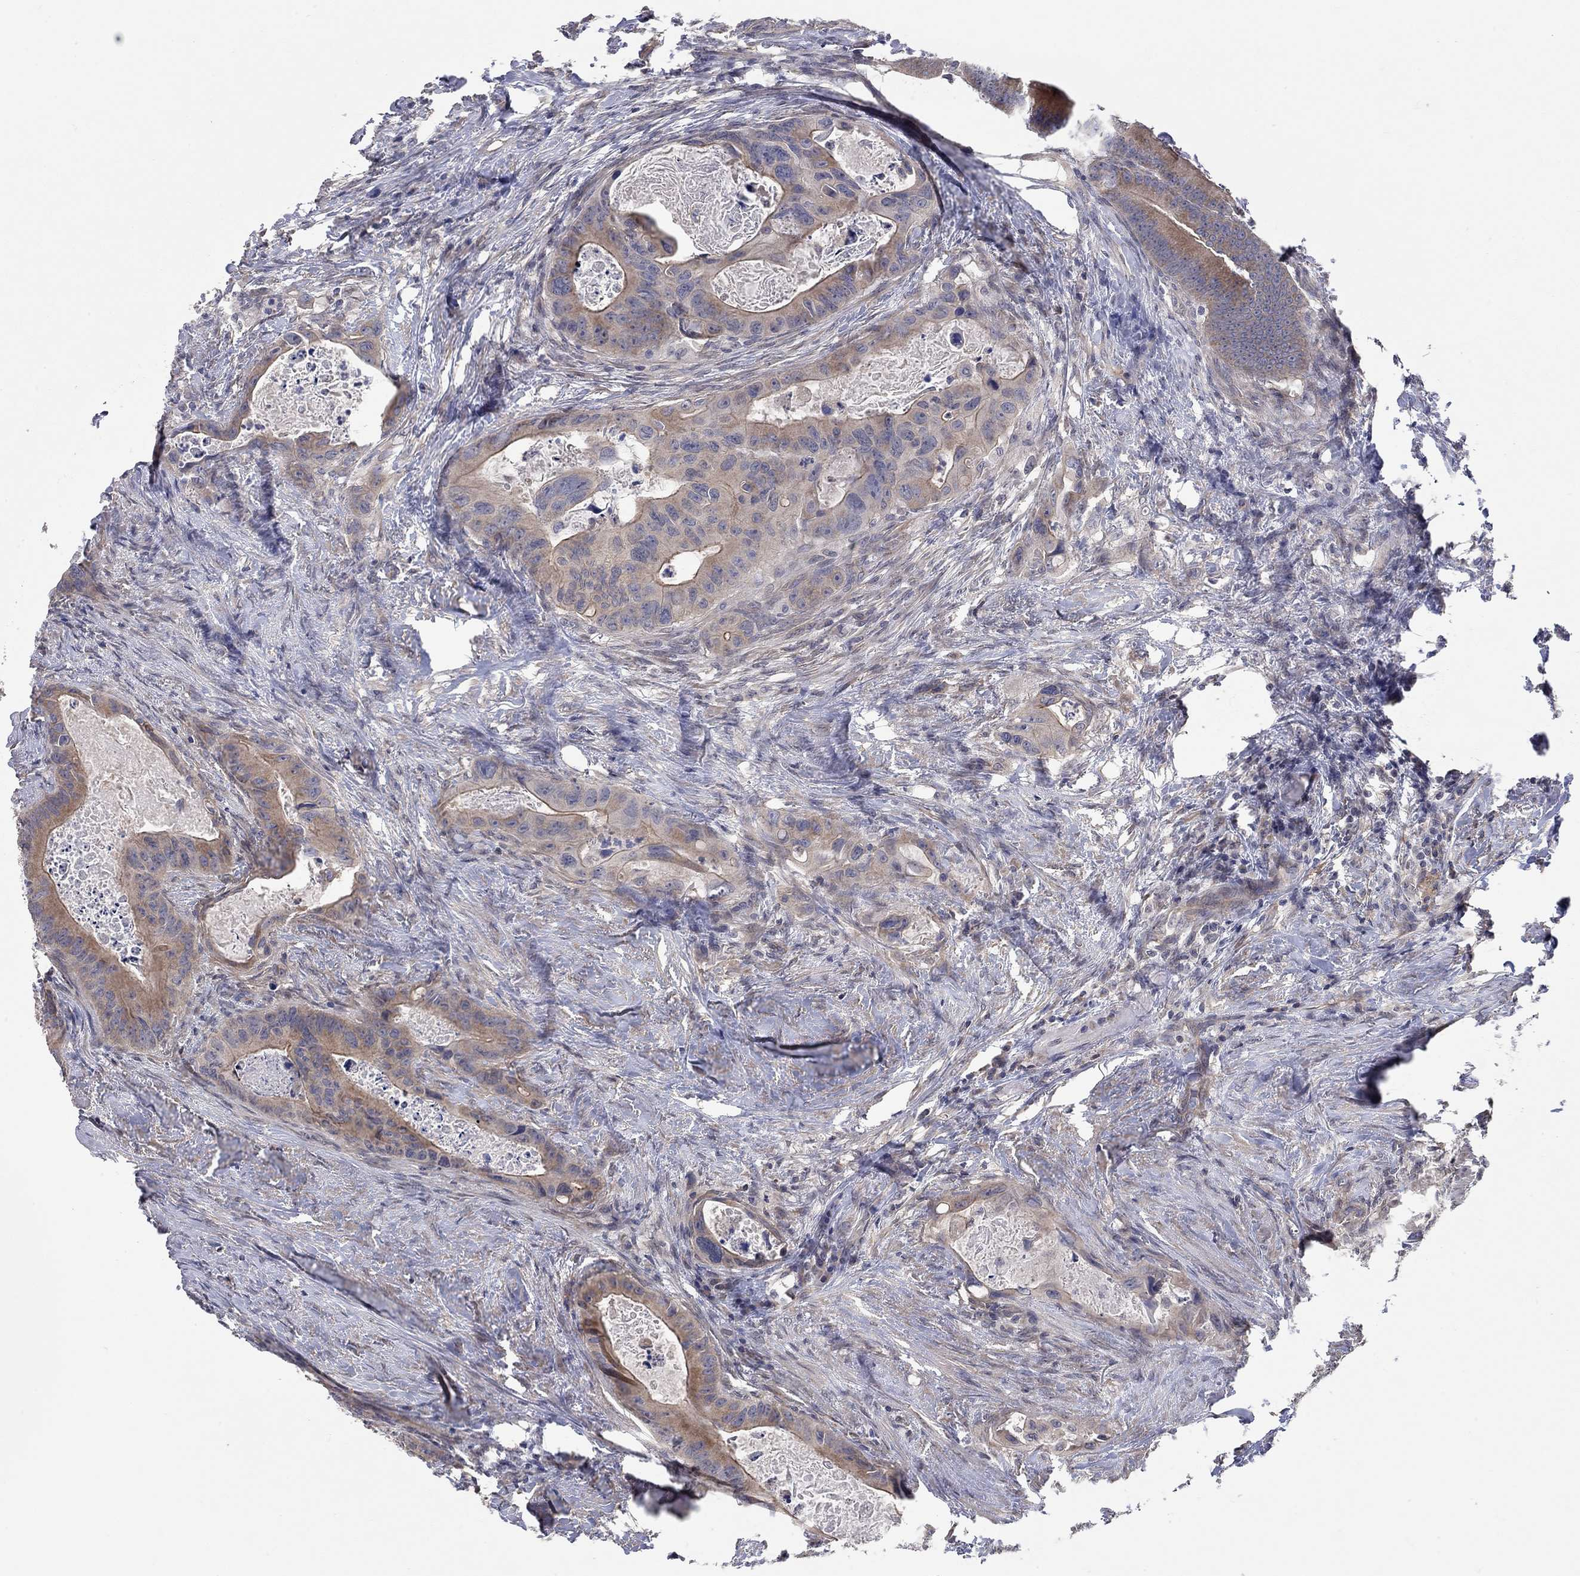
{"staining": {"intensity": "moderate", "quantity": "25%-75%", "location": "cytoplasmic/membranous"}, "tissue": "colorectal cancer", "cell_type": "Tumor cells", "image_type": "cancer", "snomed": [{"axis": "morphology", "description": "Adenocarcinoma, NOS"}, {"axis": "topography", "description": "Rectum"}], "caption": "Approximately 25%-75% of tumor cells in human colorectal cancer display moderate cytoplasmic/membranous protein expression as visualized by brown immunohistochemical staining.", "gene": "WASF3", "patient": {"sex": "male", "age": 64}}